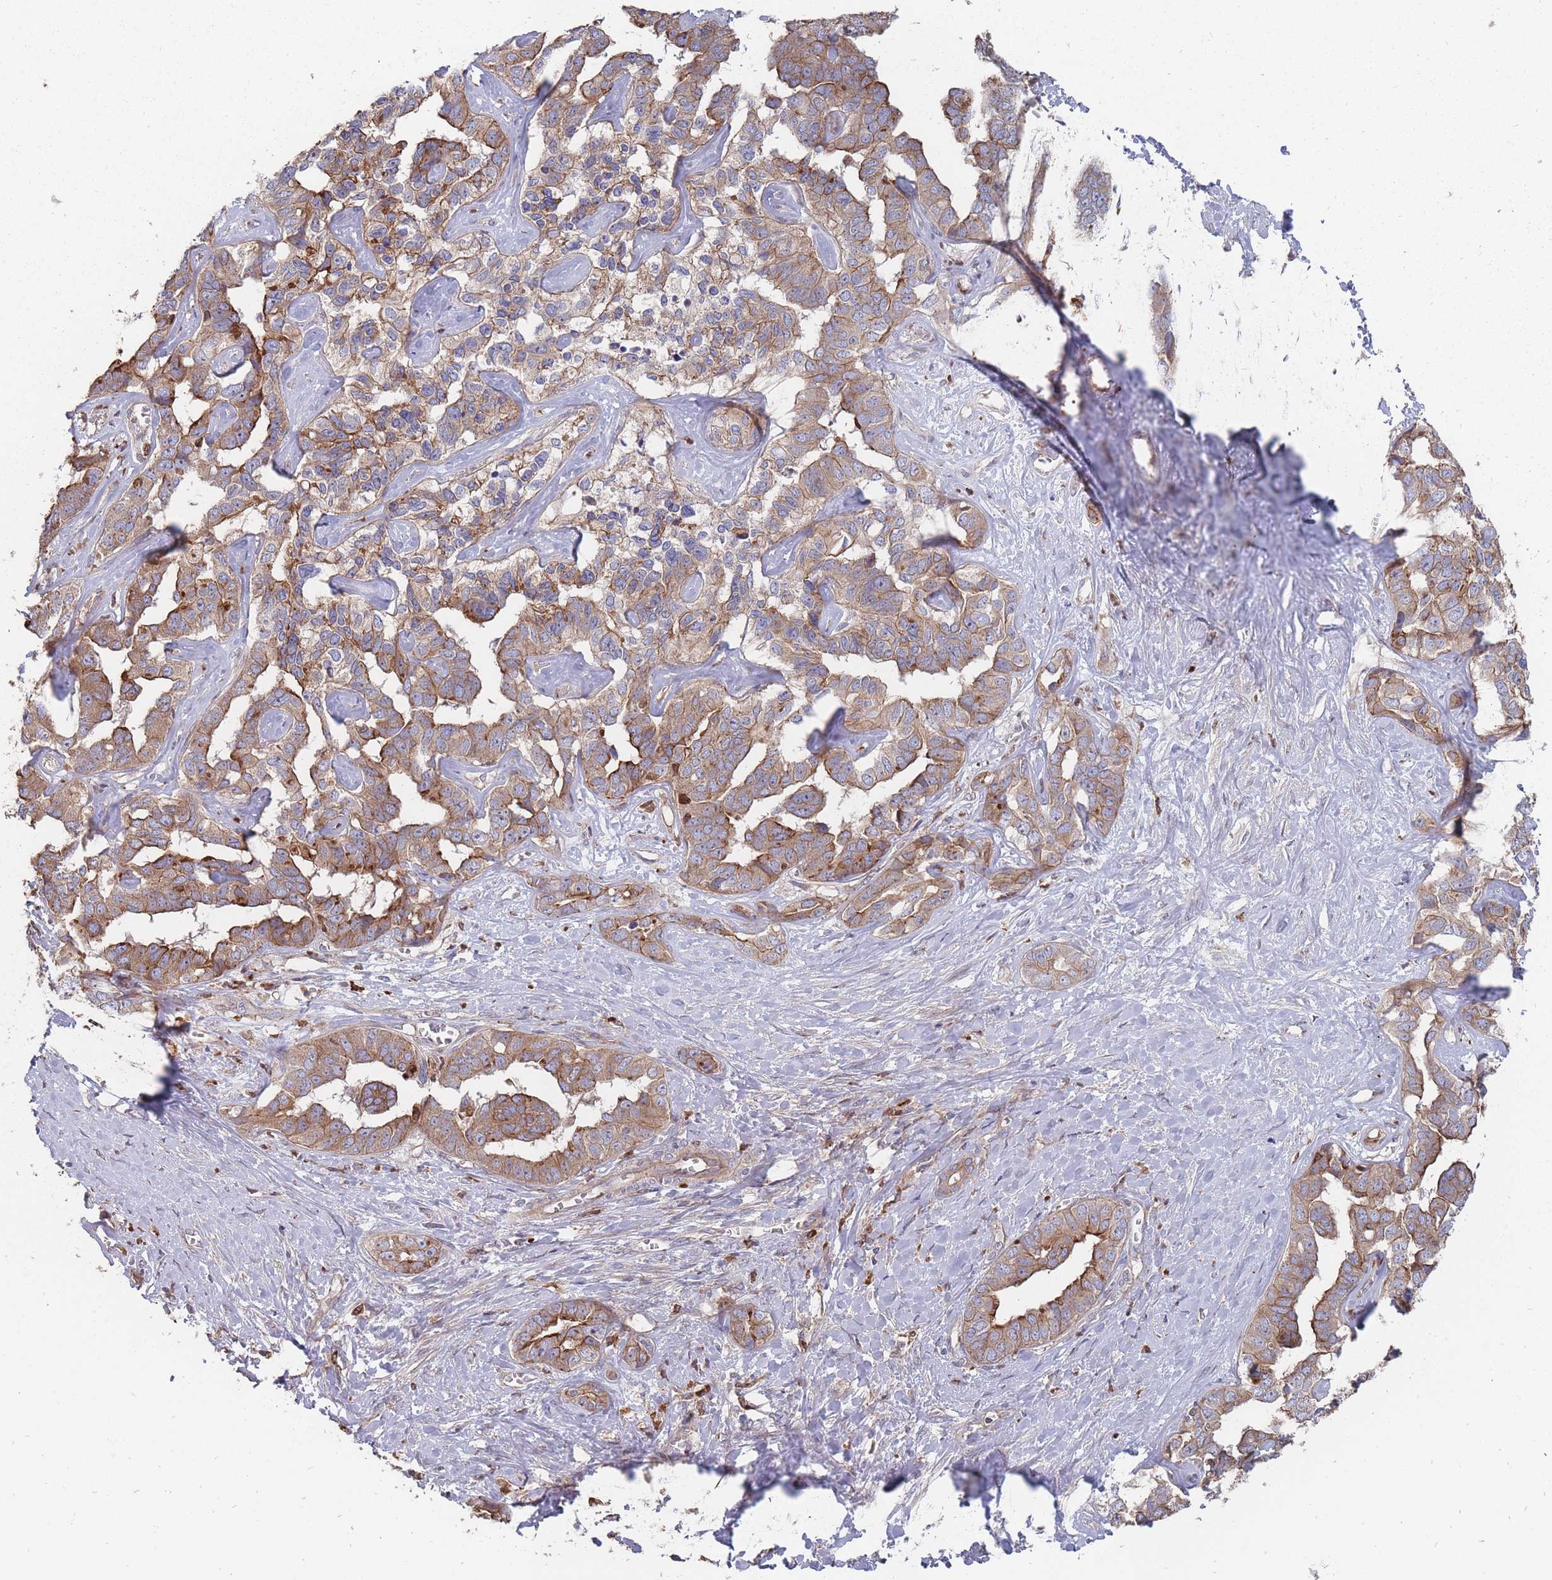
{"staining": {"intensity": "moderate", "quantity": "25%-75%", "location": "cytoplasmic/membranous"}, "tissue": "liver cancer", "cell_type": "Tumor cells", "image_type": "cancer", "snomed": [{"axis": "morphology", "description": "Cholangiocarcinoma"}, {"axis": "topography", "description": "Liver"}], "caption": "Protein staining exhibits moderate cytoplasmic/membranous staining in approximately 25%-75% of tumor cells in cholangiocarcinoma (liver).", "gene": "THSD7B", "patient": {"sex": "male", "age": 59}}